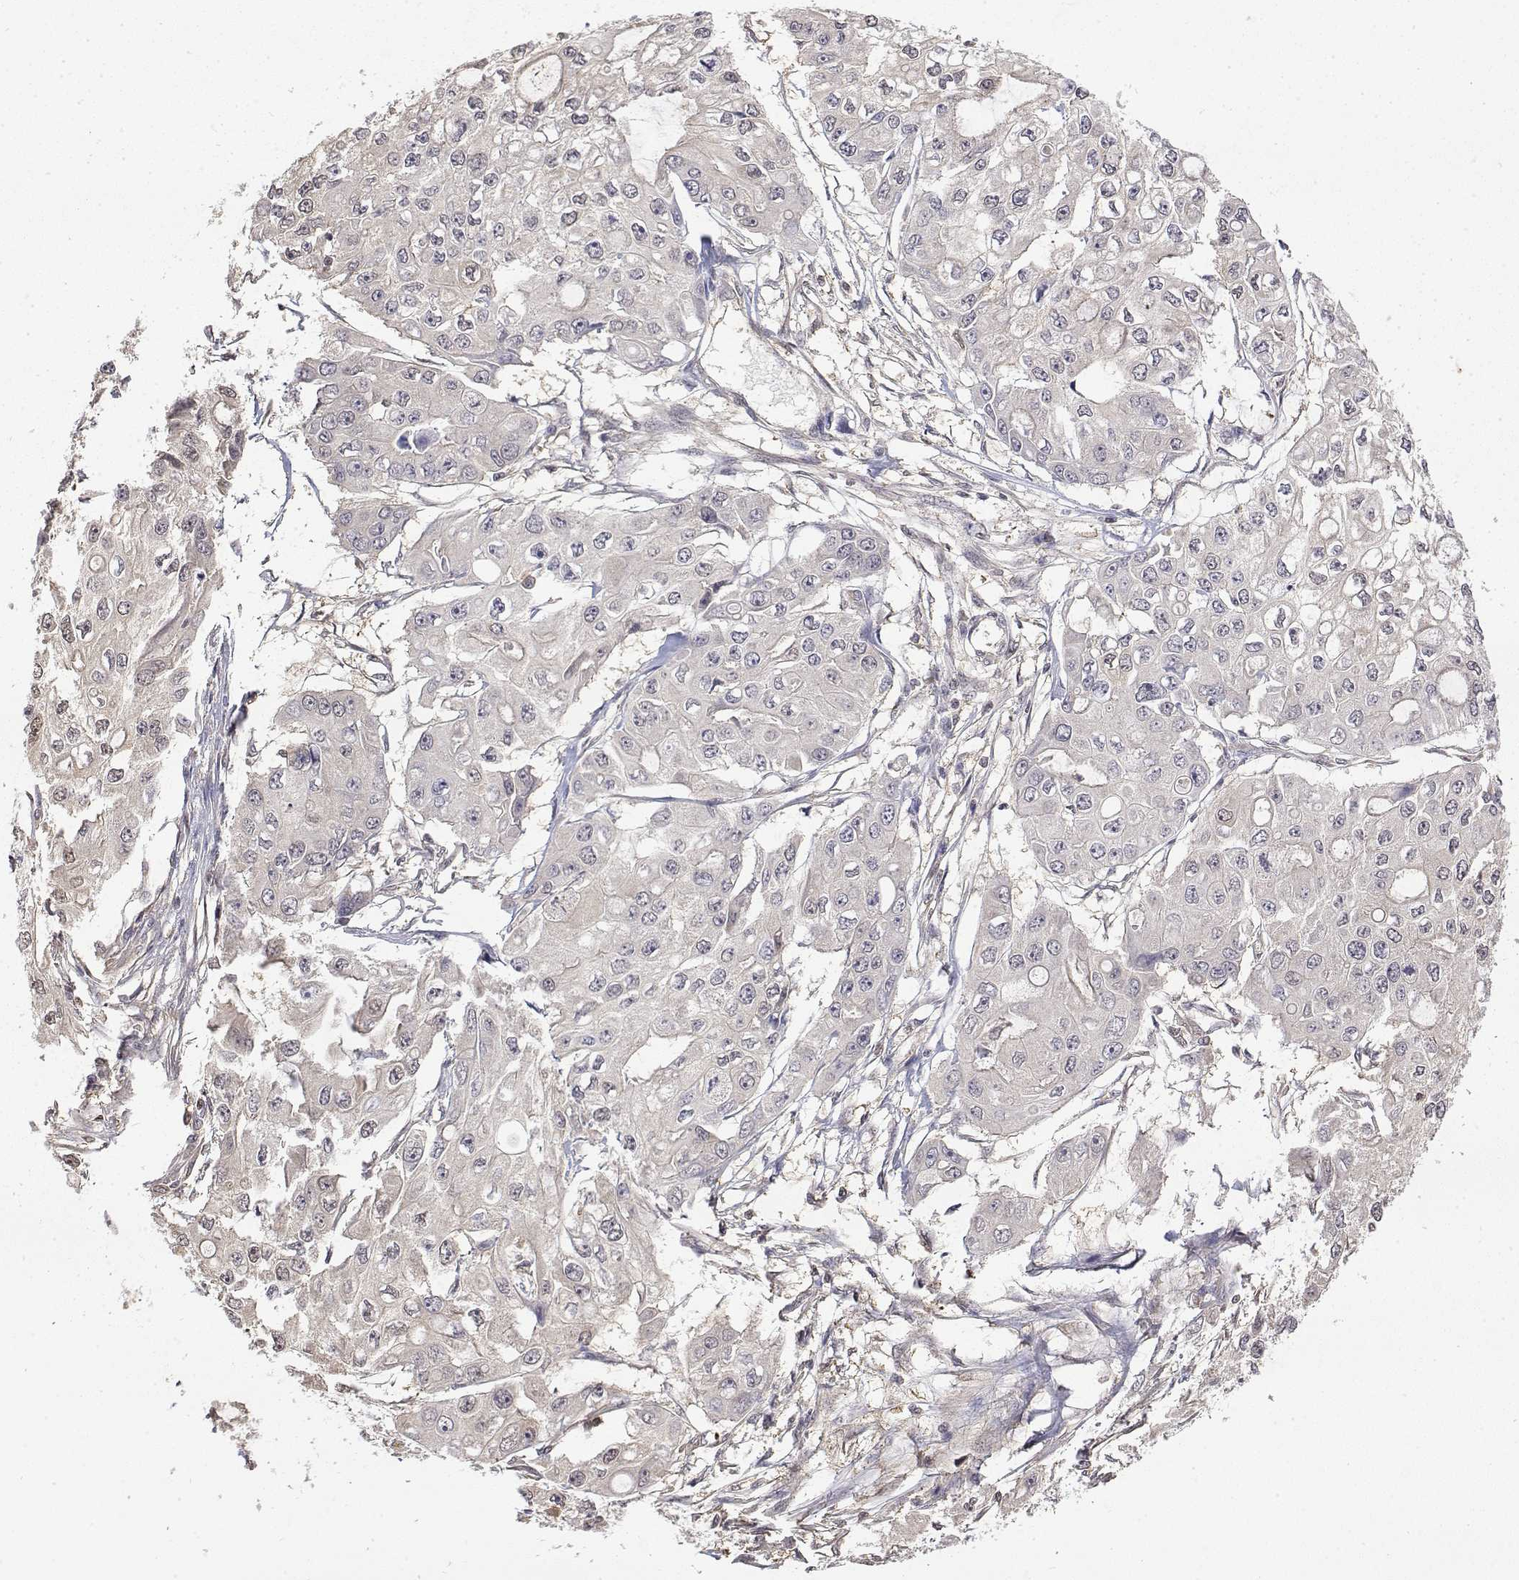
{"staining": {"intensity": "negative", "quantity": "none", "location": "none"}, "tissue": "ovarian cancer", "cell_type": "Tumor cells", "image_type": "cancer", "snomed": [{"axis": "morphology", "description": "Cystadenocarcinoma, serous, NOS"}, {"axis": "topography", "description": "Ovary"}], "caption": "There is no significant staining in tumor cells of ovarian cancer (serous cystadenocarcinoma).", "gene": "TPI1", "patient": {"sex": "female", "age": 56}}